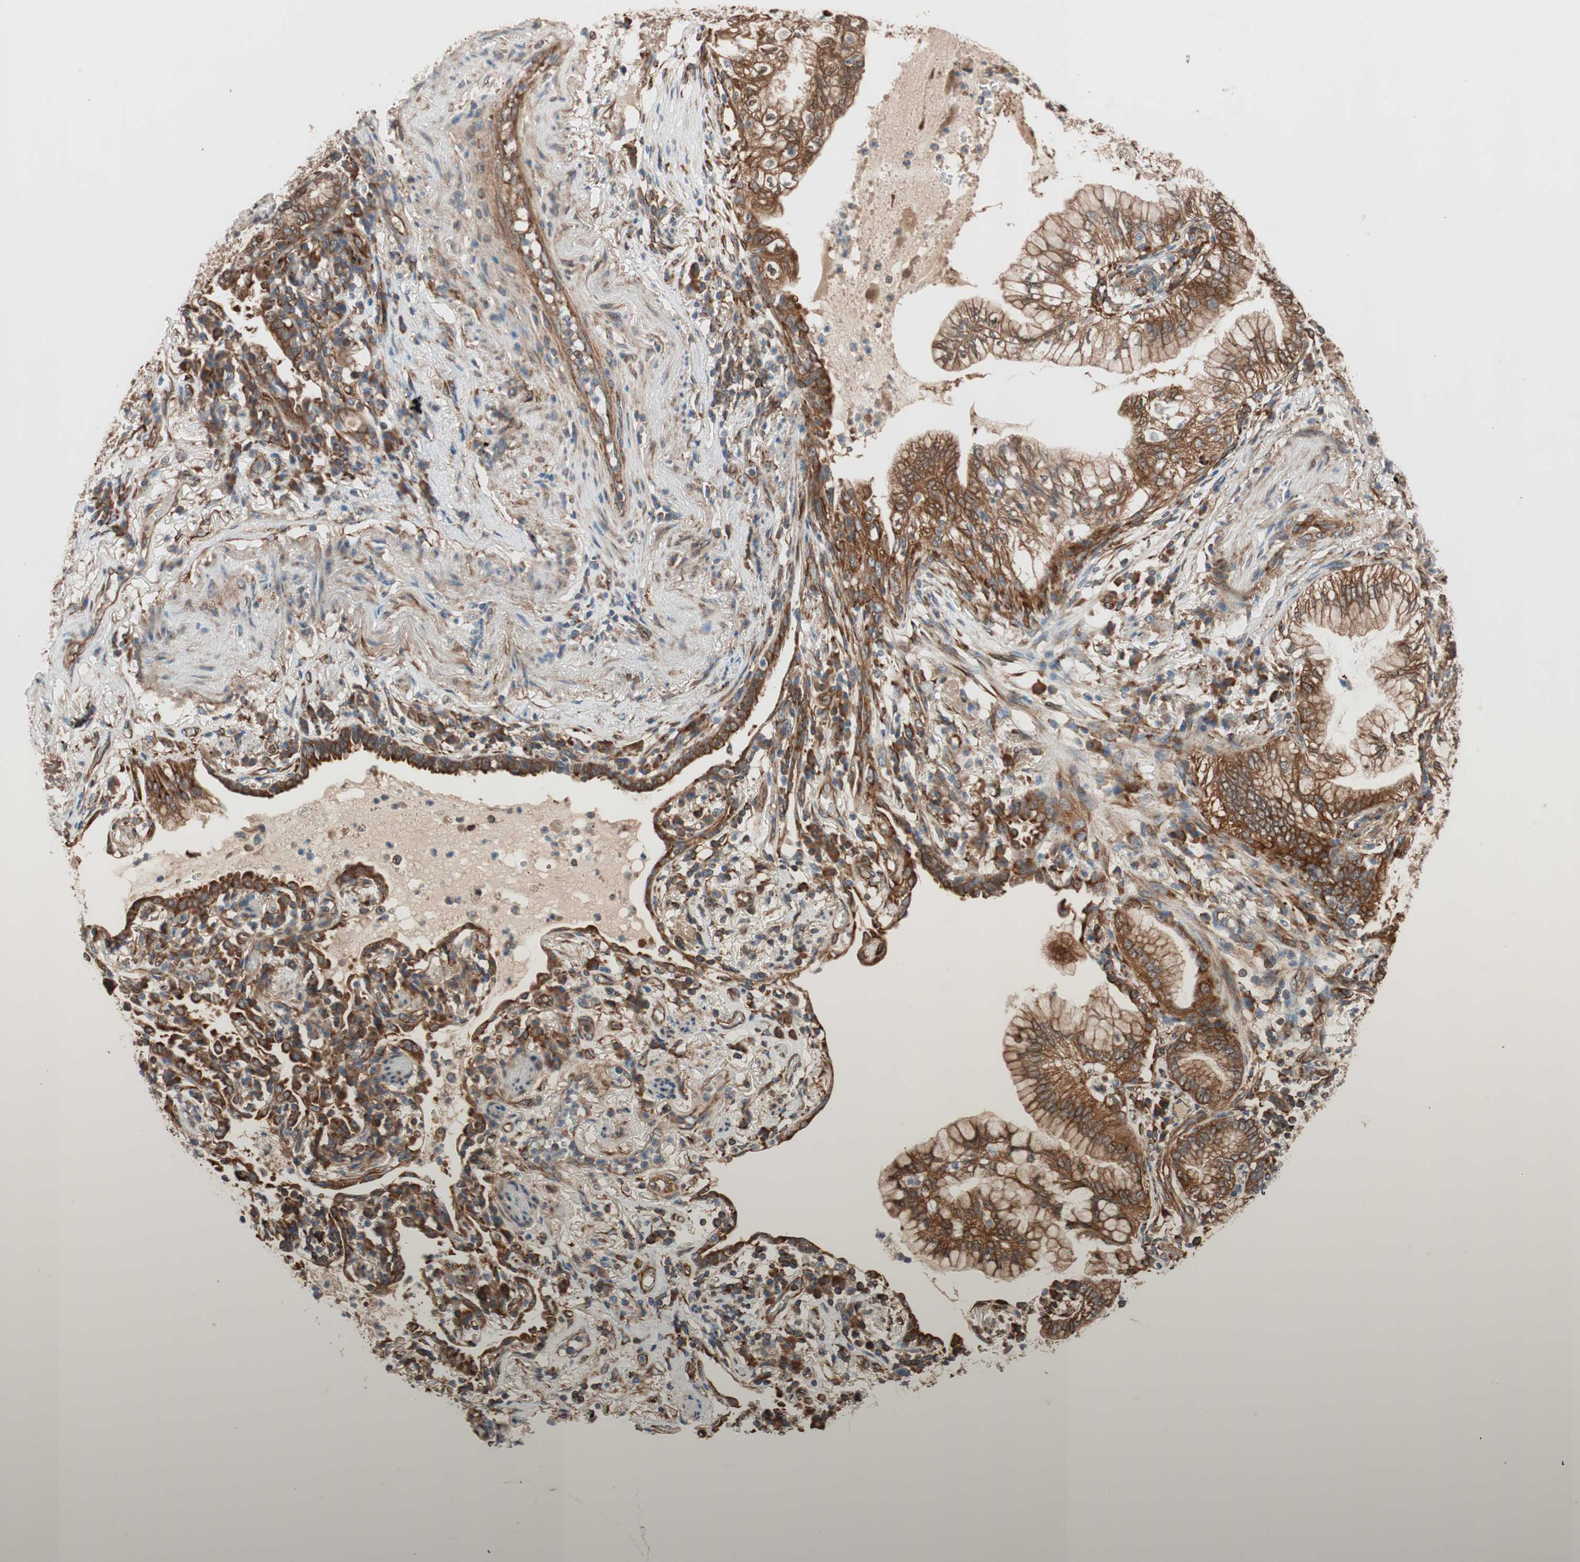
{"staining": {"intensity": "strong", "quantity": ">75%", "location": "cytoplasmic/membranous"}, "tissue": "lung cancer", "cell_type": "Tumor cells", "image_type": "cancer", "snomed": [{"axis": "morphology", "description": "Adenocarcinoma, NOS"}, {"axis": "topography", "description": "Lung"}], "caption": "Strong cytoplasmic/membranous protein staining is seen in about >75% of tumor cells in lung cancer (adenocarcinoma).", "gene": "WASL", "patient": {"sex": "female", "age": 70}}